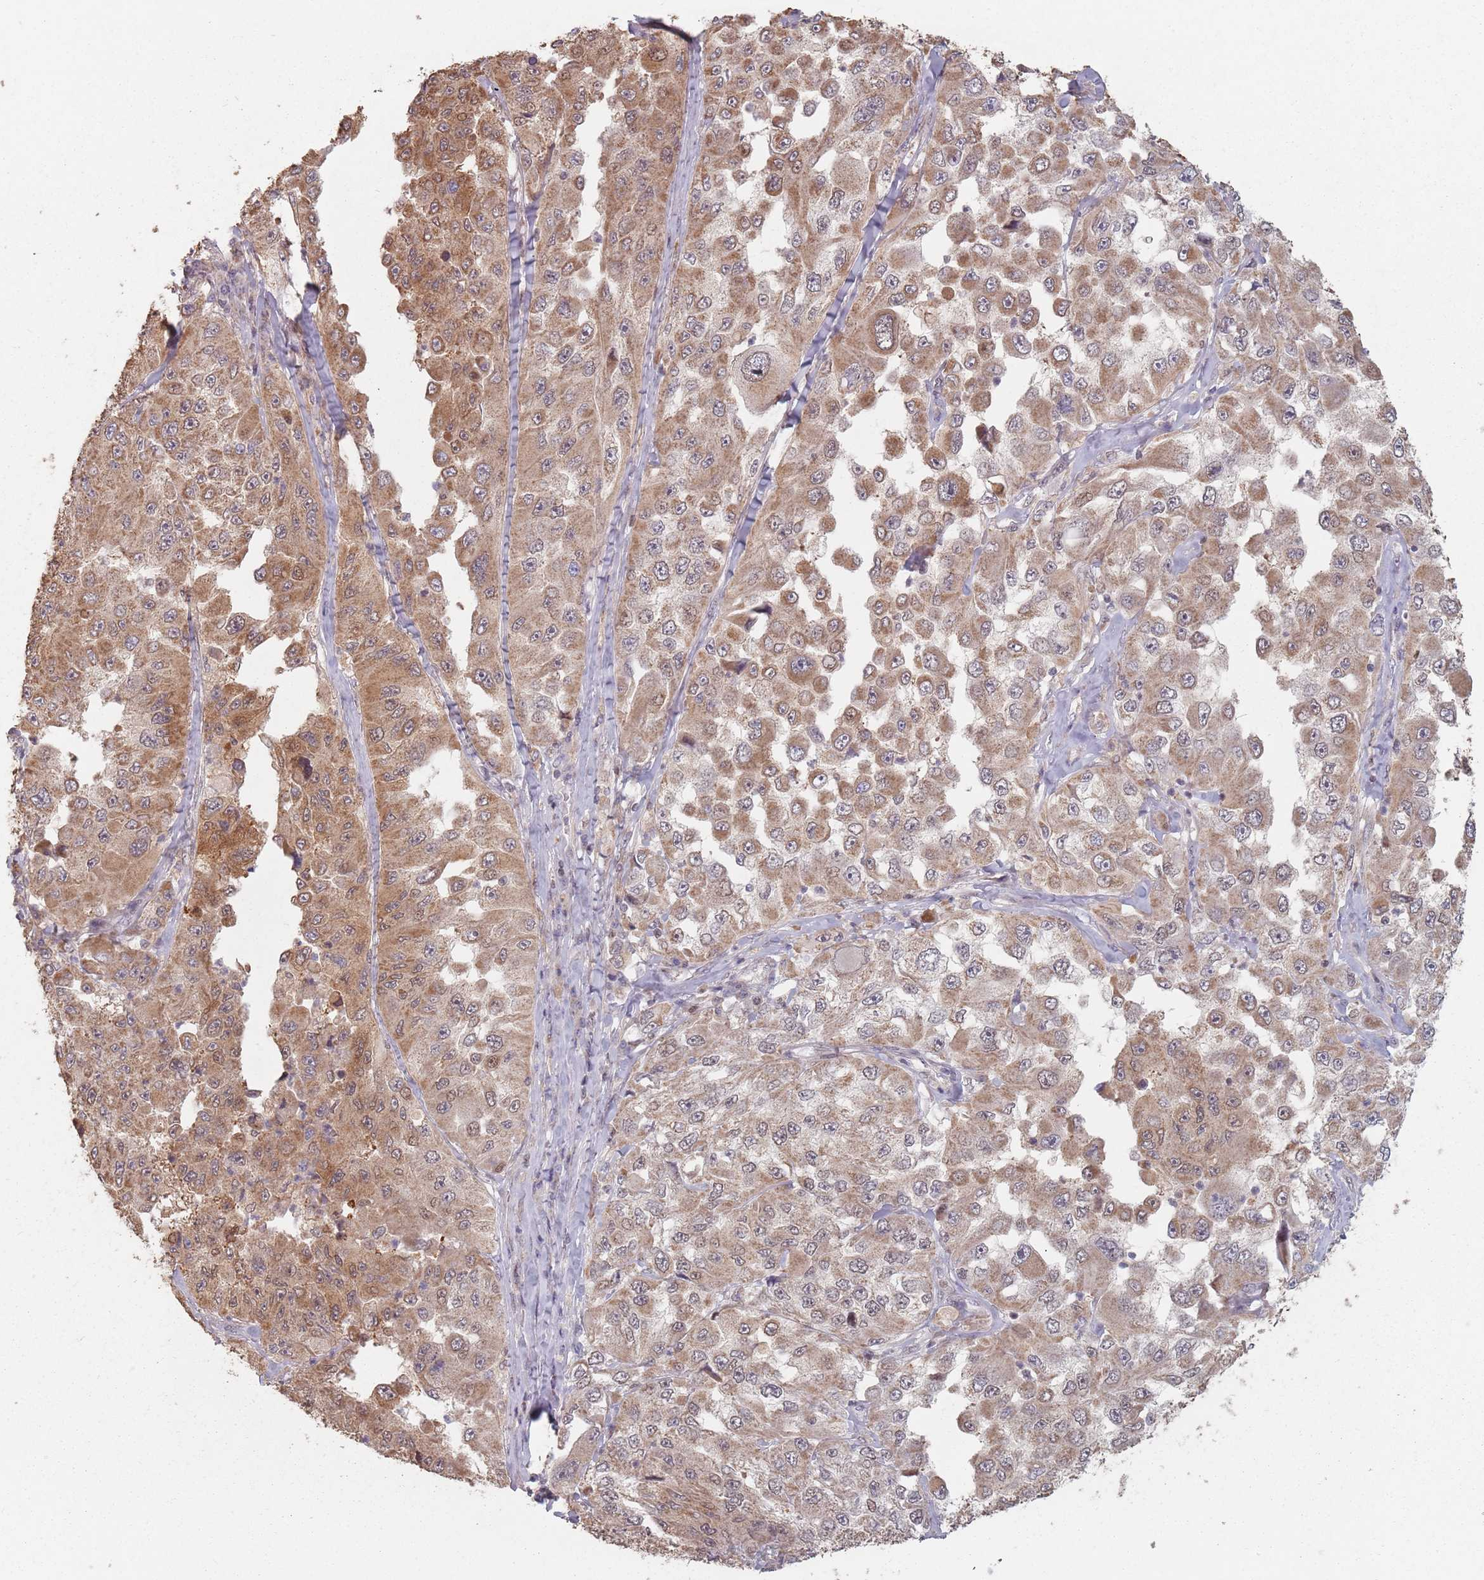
{"staining": {"intensity": "moderate", "quantity": ">75%", "location": "cytoplasmic/membranous"}, "tissue": "melanoma", "cell_type": "Tumor cells", "image_type": "cancer", "snomed": [{"axis": "morphology", "description": "Malignant melanoma, Metastatic site"}, {"axis": "topography", "description": "Lymph node"}], "caption": "An immunohistochemistry micrograph of neoplastic tissue is shown. Protein staining in brown highlights moderate cytoplasmic/membranous positivity in malignant melanoma (metastatic site) within tumor cells. Using DAB (3,3'-diaminobenzidine) (brown) and hematoxylin (blue) stains, captured at high magnification using brightfield microscopy.", "gene": "VPS52", "patient": {"sex": "male", "age": 62}}